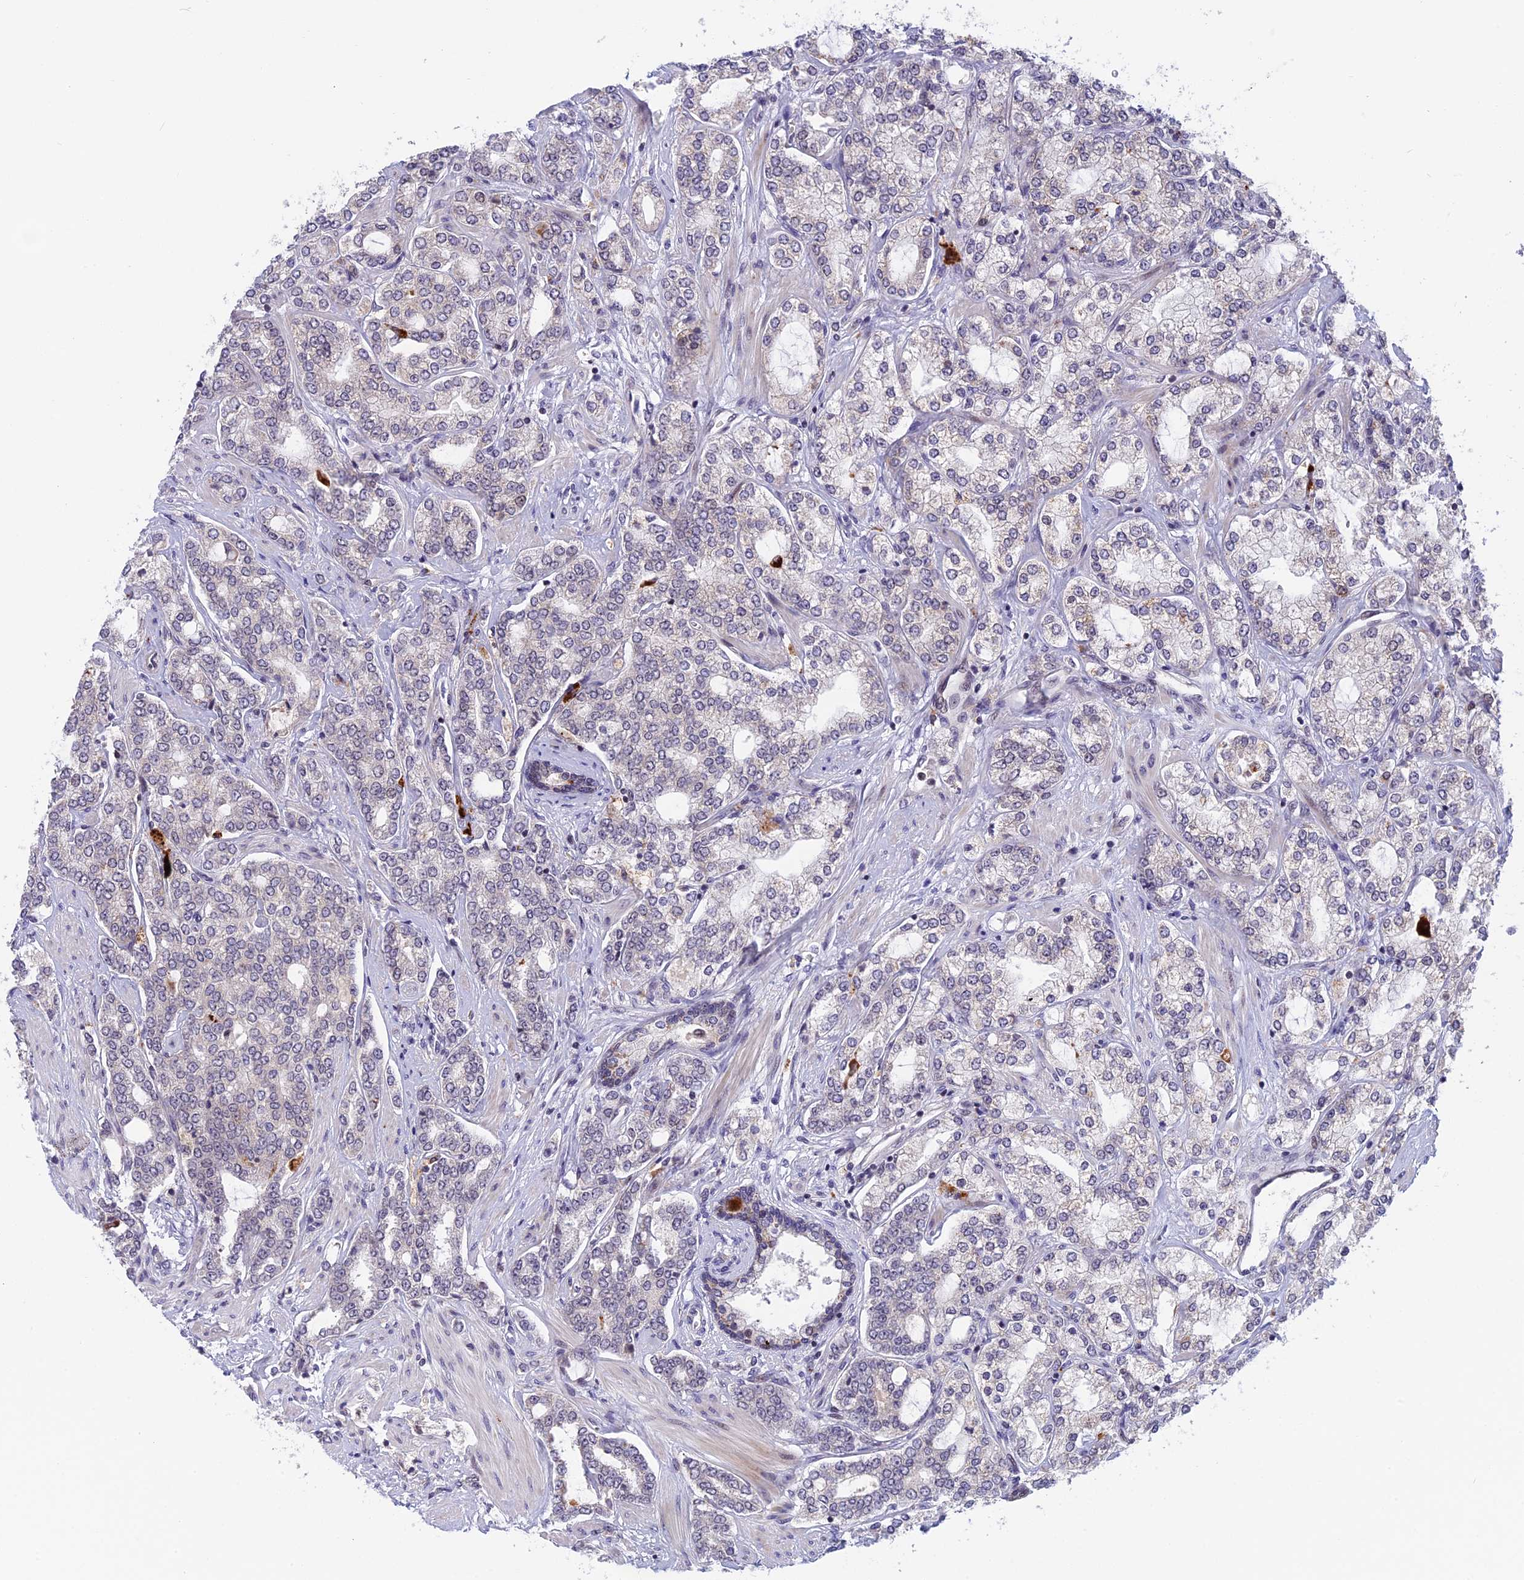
{"staining": {"intensity": "negative", "quantity": "none", "location": "none"}, "tissue": "prostate cancer", "cell_type": "Tumor cells", "image_type": "cancer", "snomed": [{"axis": "morphology", "description": "Adenocarcinoma, High grade"}, {"axis": "topography", "description": "Prostate"}], "caption": "DAB immunohistochemical staining of prostate cancer (adenocarcinoma (high-grade)) demonstrates no significant expression in tumor cells. (Stains: DAB (3,3'-diaminobenzidine) immunohistochemistry with hematoxylin counter stain, Microscopy: brightfield microscopy at high magnification).", "gene": "POLR2C", "patient": {"sex": "male", "age": 64}}